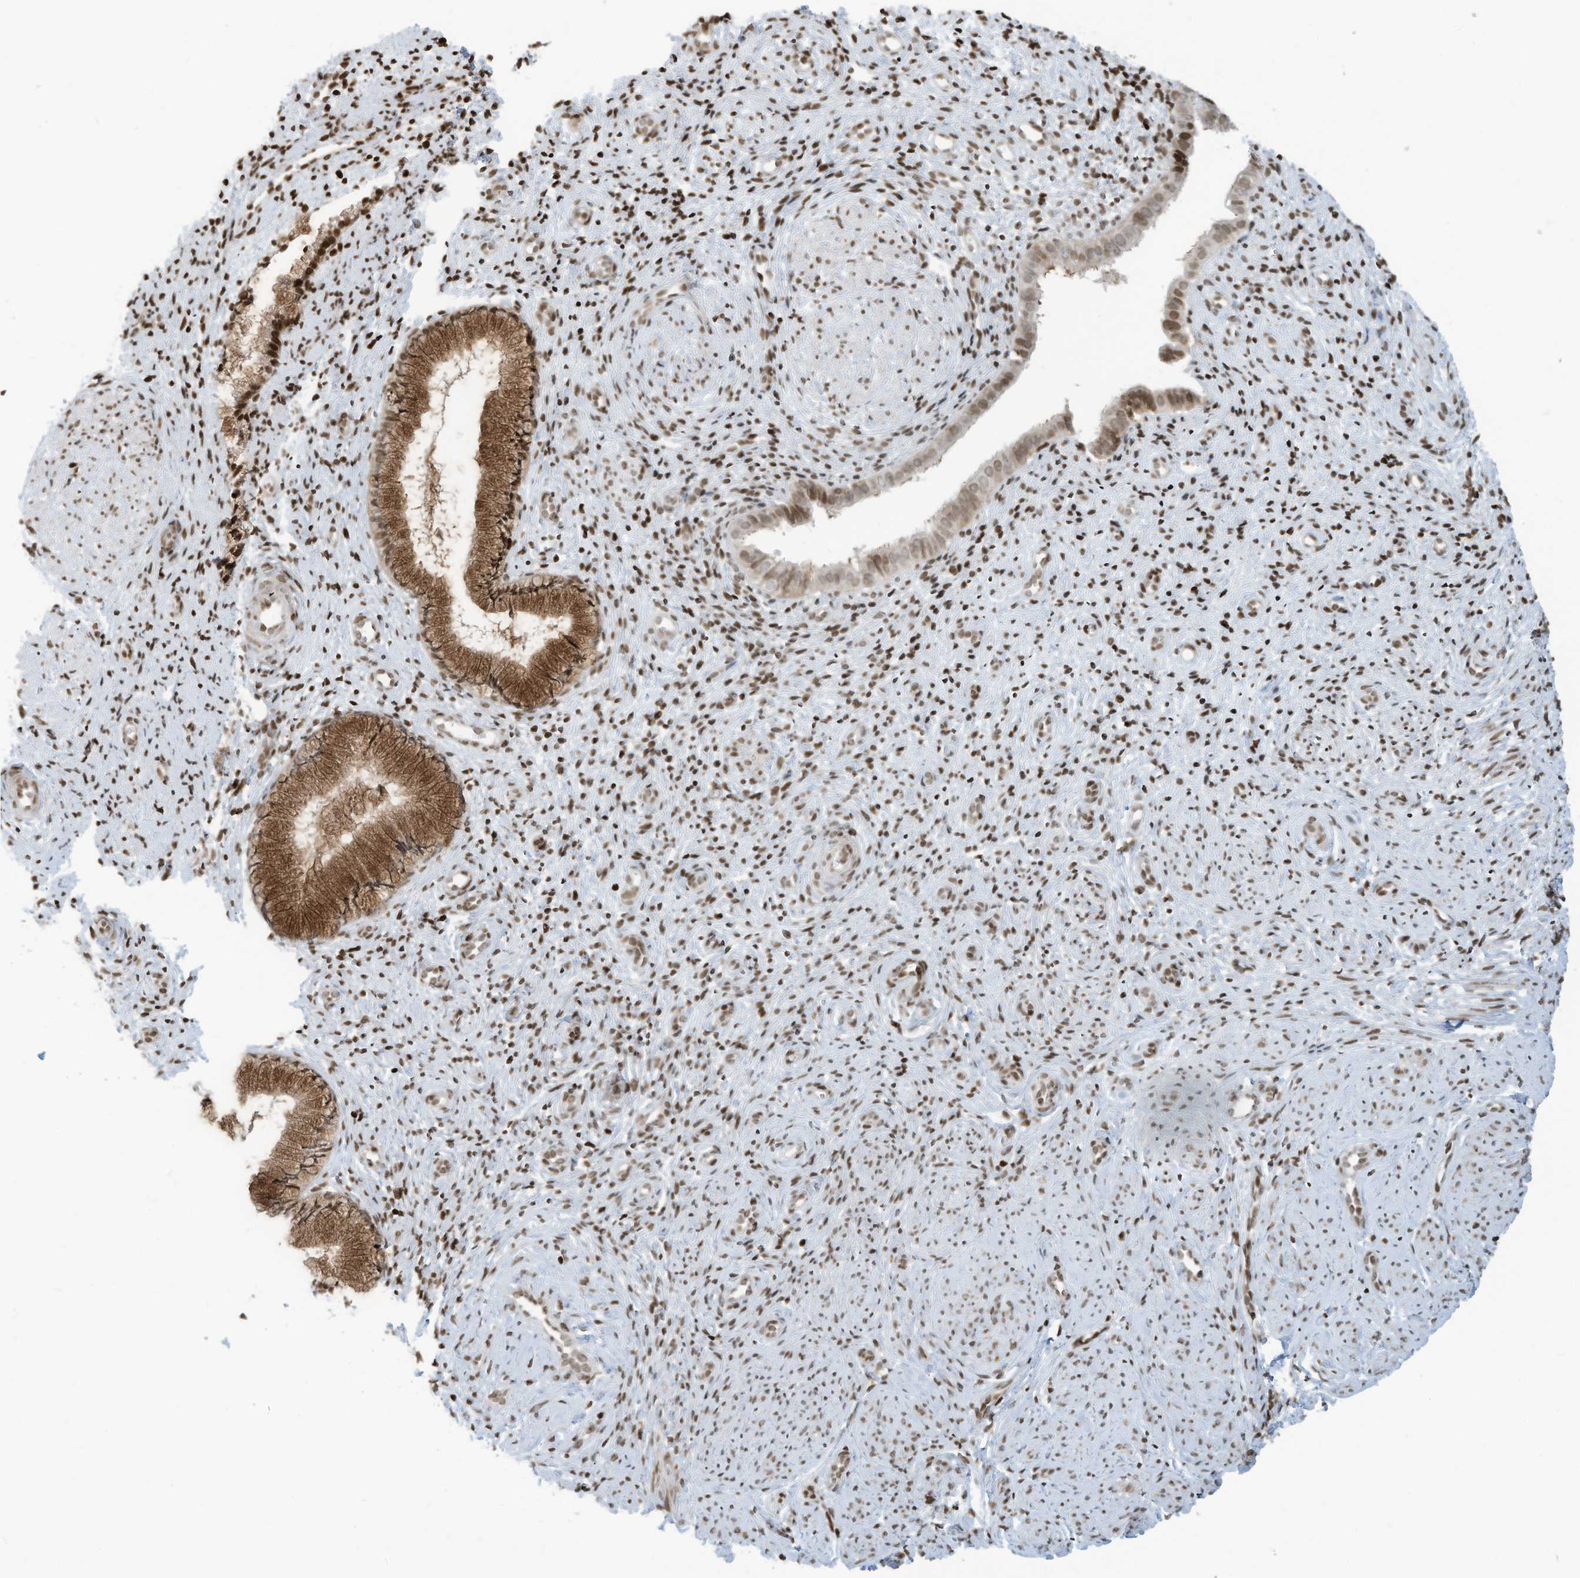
{"staining": {"intensity": "moderate", "quantity": "25%-75%", "location": "cytoplasmic/membranous,nuclear"}, "tissue": "cervix", "cell_type": "Glandular cells", "image_type": "normal", "snomed": [{"axis": "morphology", "description": "Normal tissue, NOS"}, {"axis": "topography", "description": "Cervix"}], "caption": "Immunohistochemistry (IHC) of benign human cervix reveals medium levels of moderate cytoplasmic/membranous,nuclear expression in approximately 25%-75% of glandular cells.", "gene": "ADI1", "patient": {"sex": "female", "age": 27}}